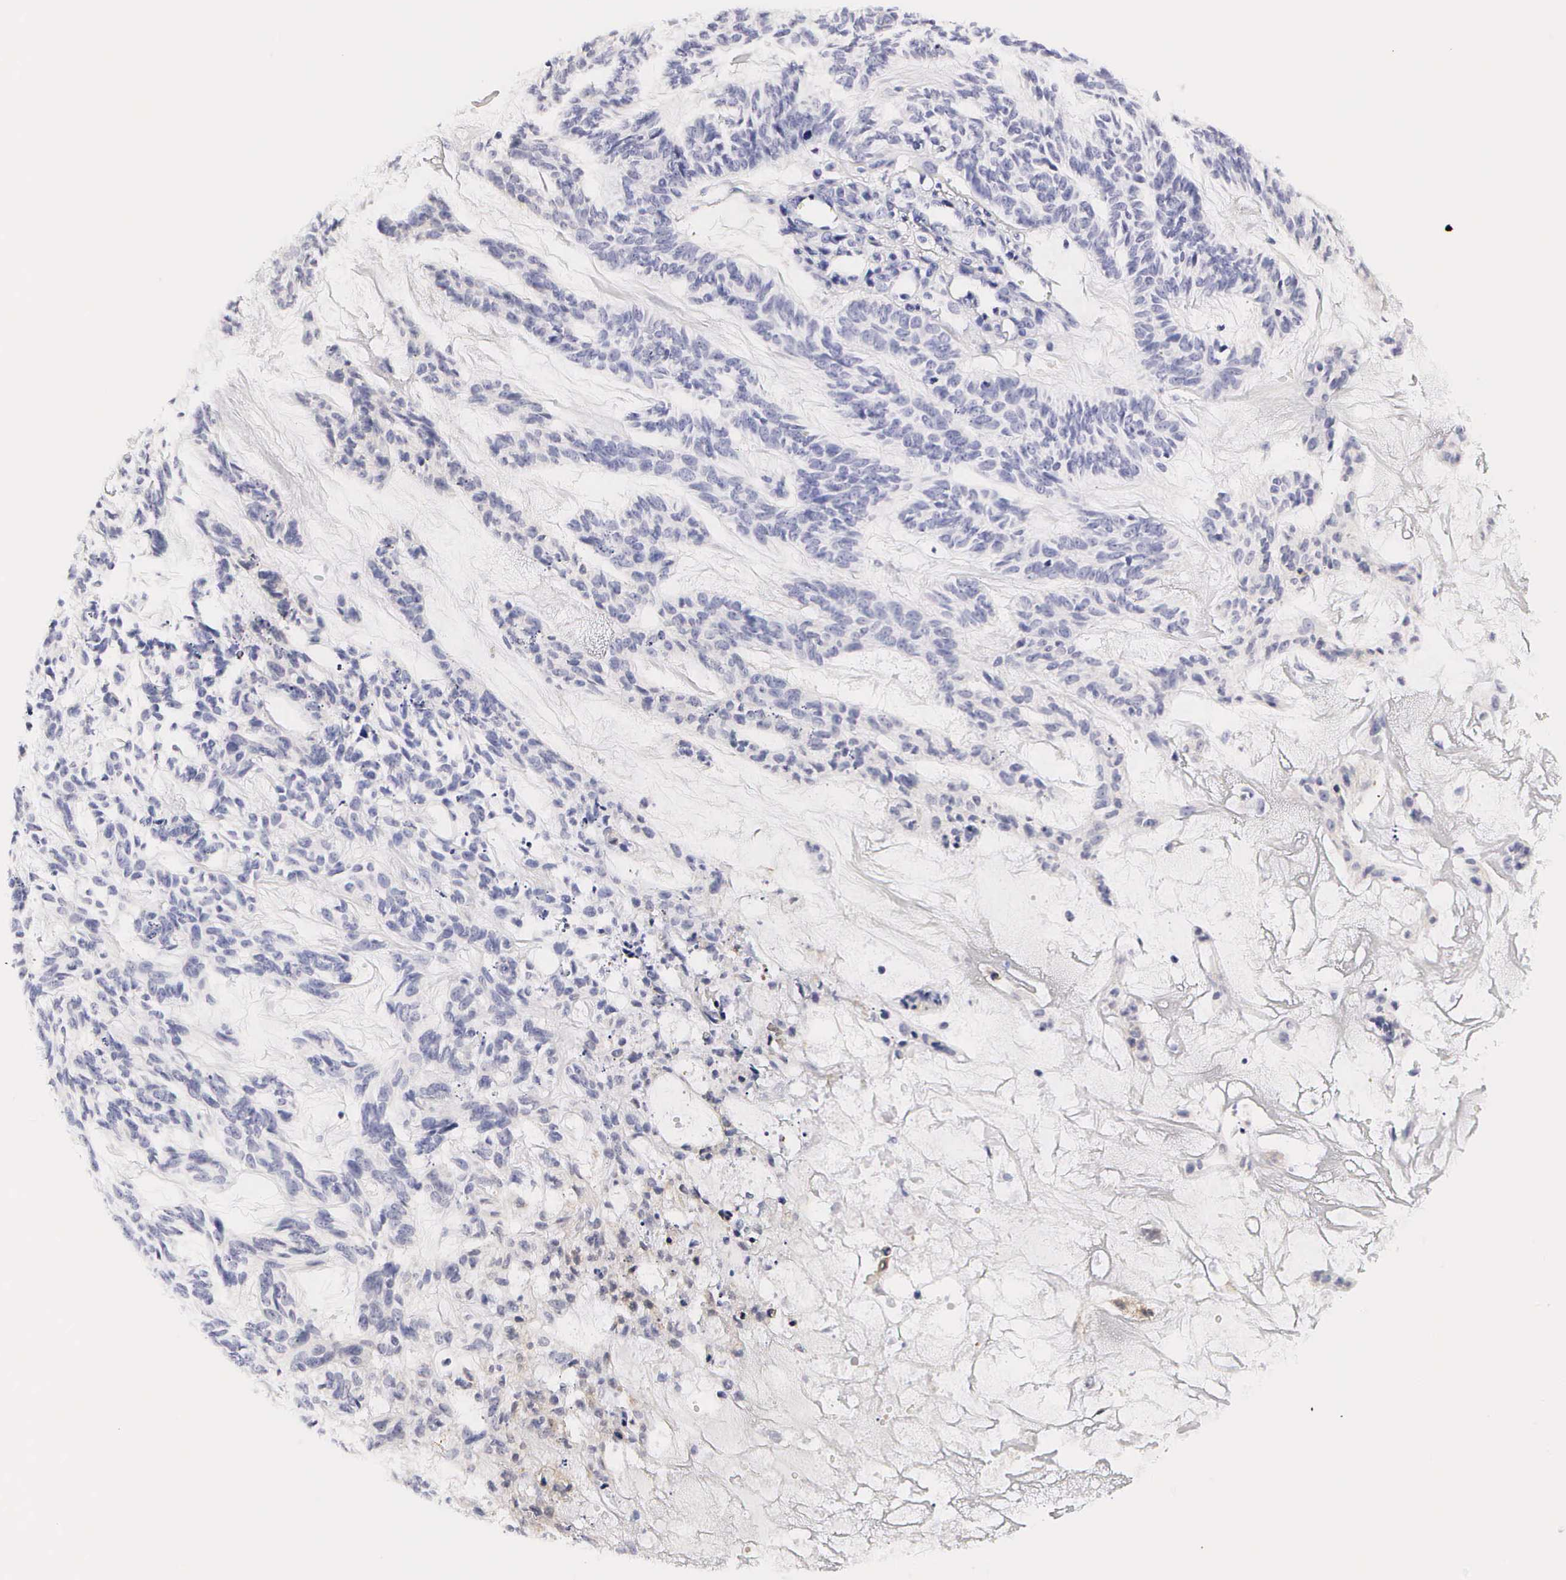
{"staining": {"intensity": "negative", "quantity": "none", "location": "none"}, "tissue": "skin cancer", "cell_type": "Tumor cells", "image_type": "cancer", "snomed": [{"axis": "morphology", "description": "Basal cell carcinoma"}, {"axis": "topography", "description": "Skin"}], "caption": "A high-resolution histopathology image shows IHC staining of skin cancer (basal cell carcinoma), which demonstrates no significant staining in tumor cells.", "gene": "RNASE6", "patient": {"sex": "male", "age": 75}}